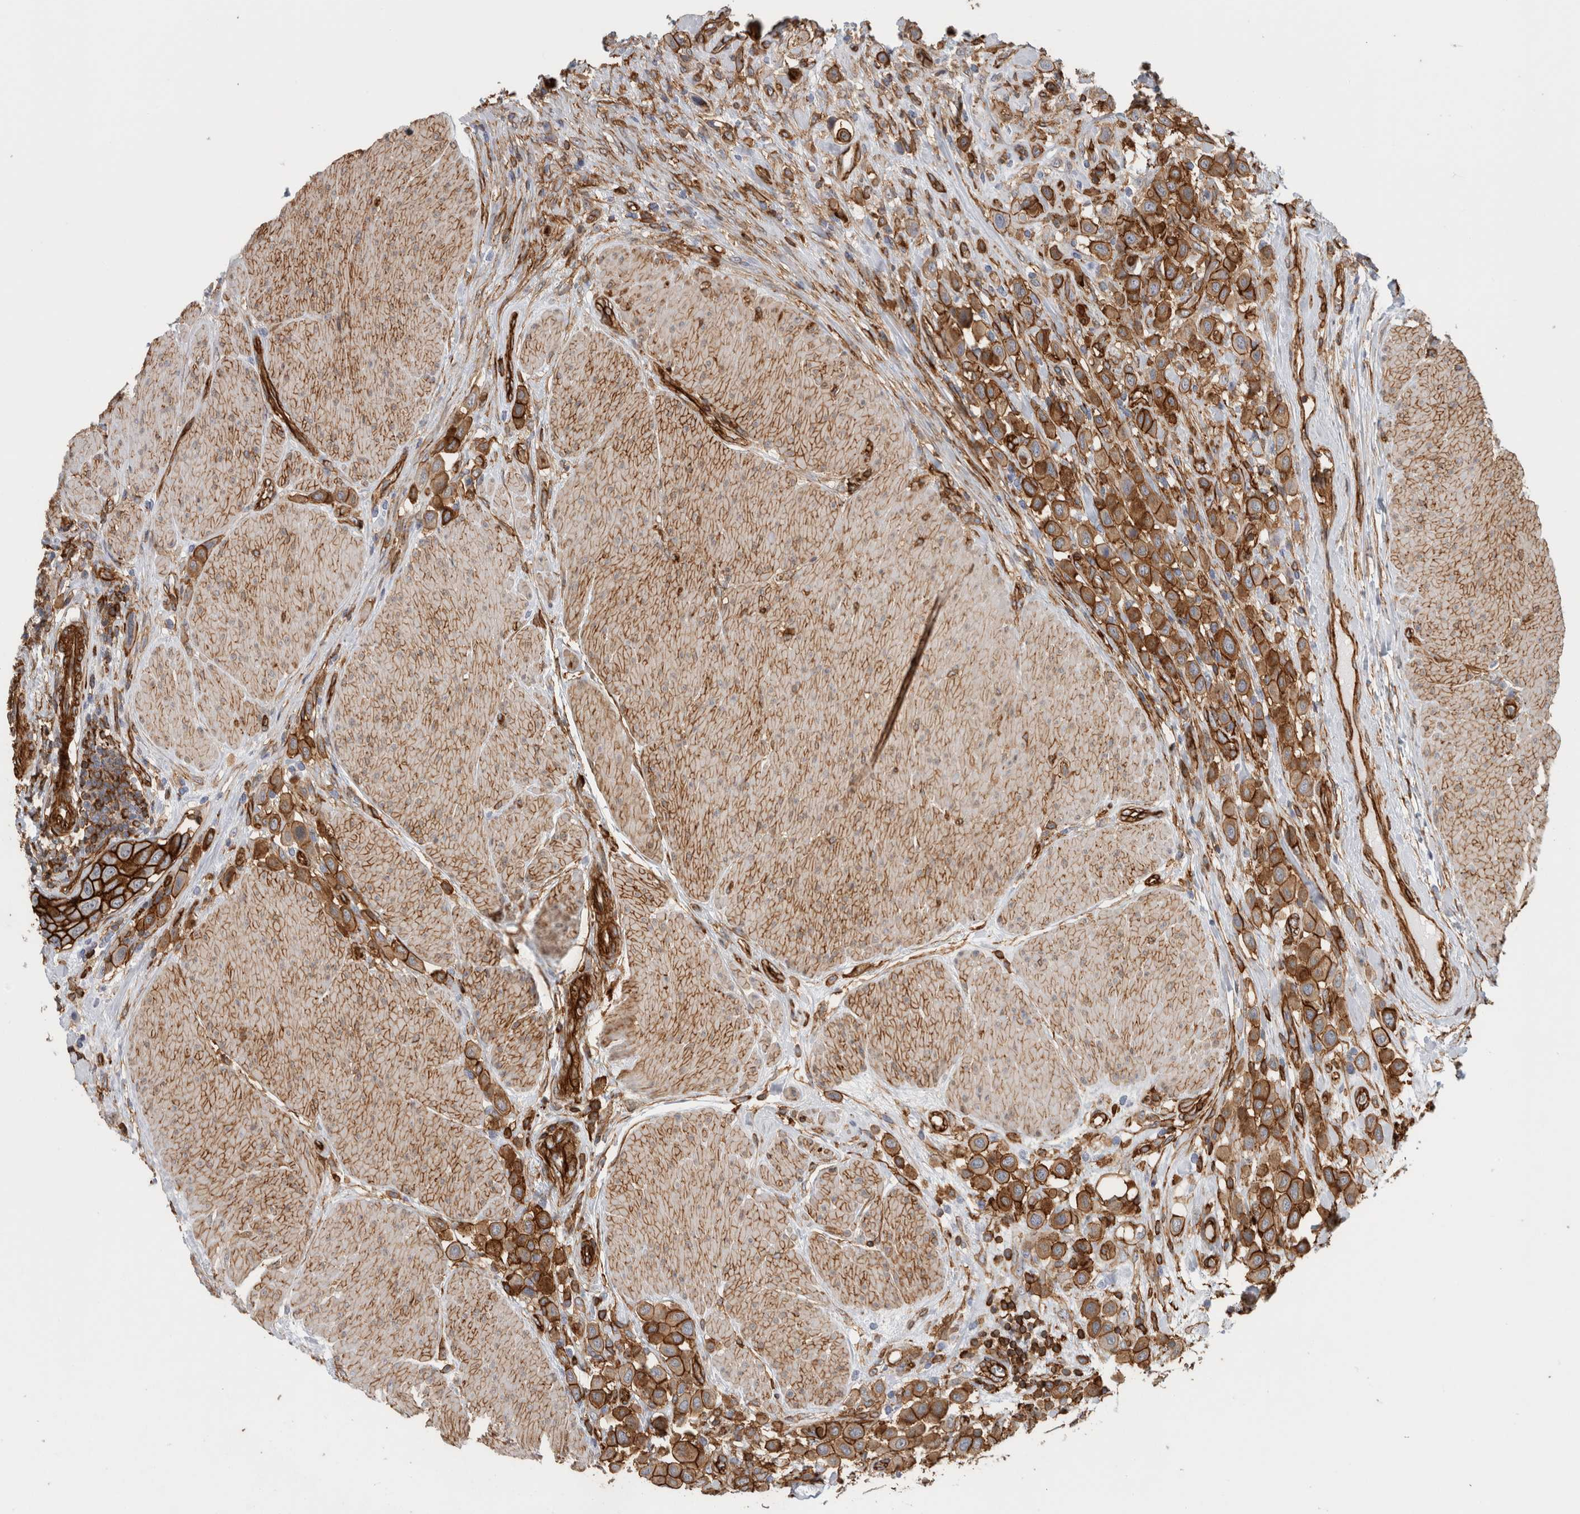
{"staining": {"intensity": "strong", "quantity": ">75%", "location": "cytoplasmic/membranous"}, "tissue": "urothelial cancer", "cell_type": "Tumor cells", "image_type": "cancer", "snomed": [{"axis": "morphology", "description": "Urothelial carcinoma, High grade"}, {"axis": "topography", "description": "Urinary bladder"}], "caption": "Protein staining by immunohistochemistry (IHC) exhibits strong cytoplasmic/membranous staining in about >75% of tumor cells in high-grade urothelial carcinoma.", "gene": "AHNAK", "patient": {"sex": "male", "age": 50}}